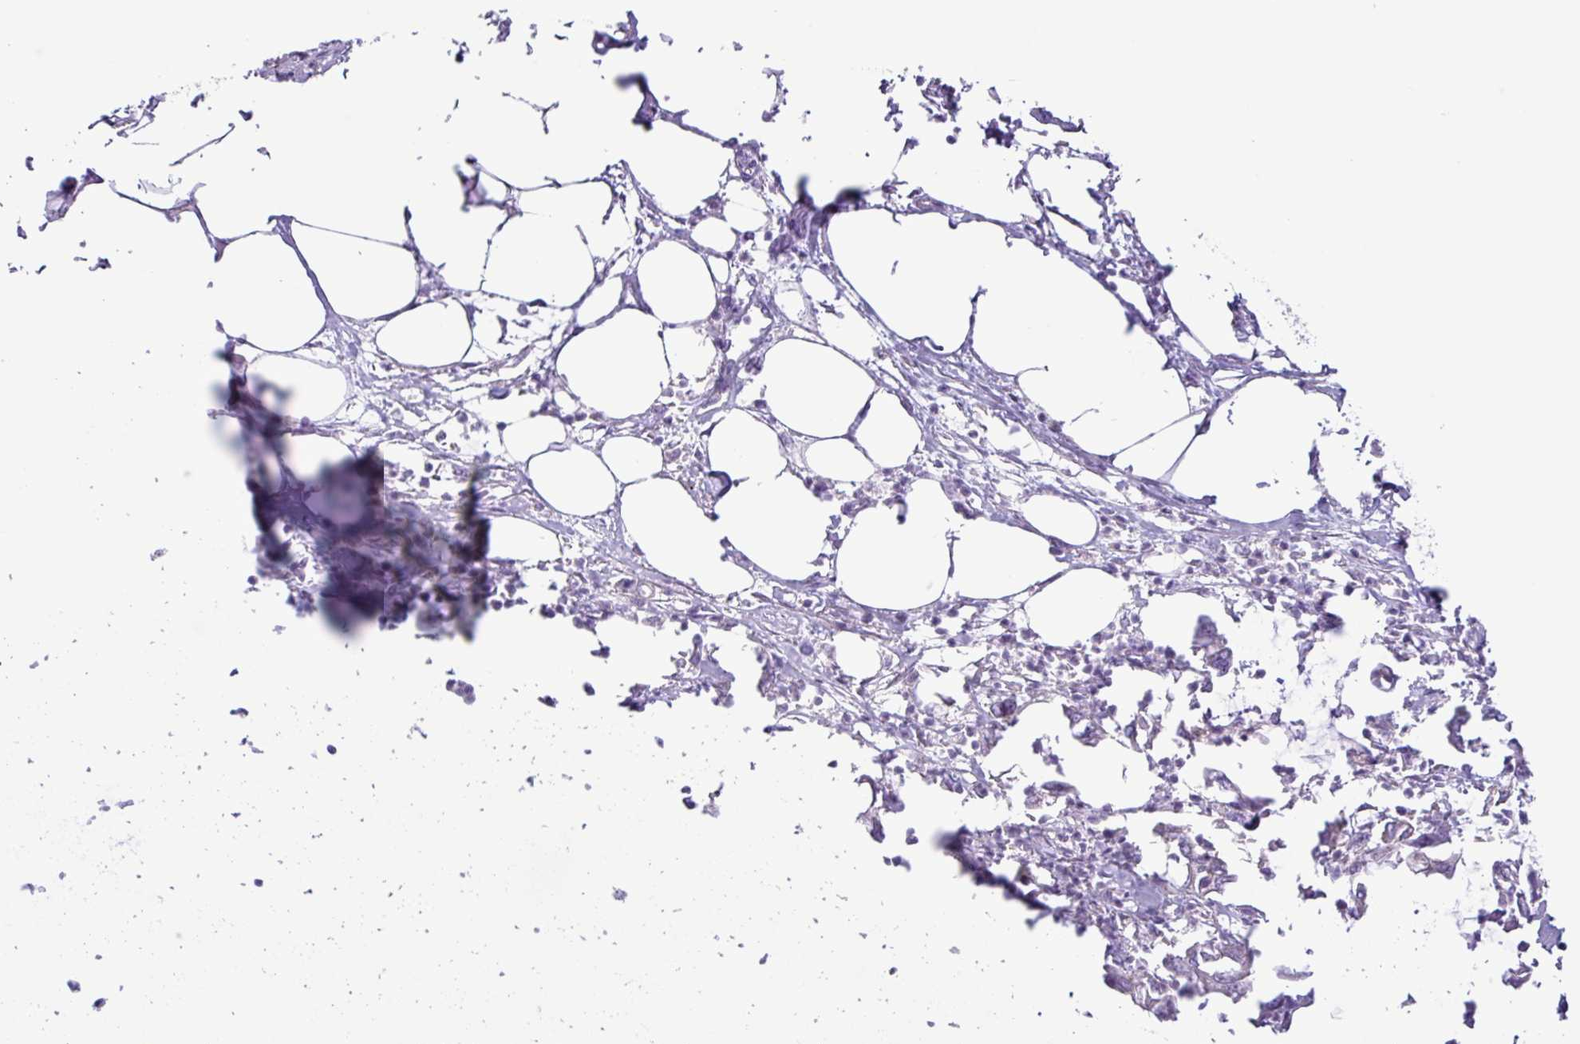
{"staining": {"intensity": "negative", "quantity": "none", "location": "none"}, "tissue": "pancreatic cancer", "cell_type": "Tumor cells", "image_type": "cancer", "snomed": [{"axis": "morphology", "description": "Adenocarcinoma, NOS"}, {"axis": "topography", "description": "Pancreas"}], "caption": "High power microscopy image of an immunohistochemistry micrograph of pancreatic adenocarcinoma, revealing no significant expression in tumor cells.", "gene": "CYSTM1", "patient": {"sex": "male", "age": 61}}